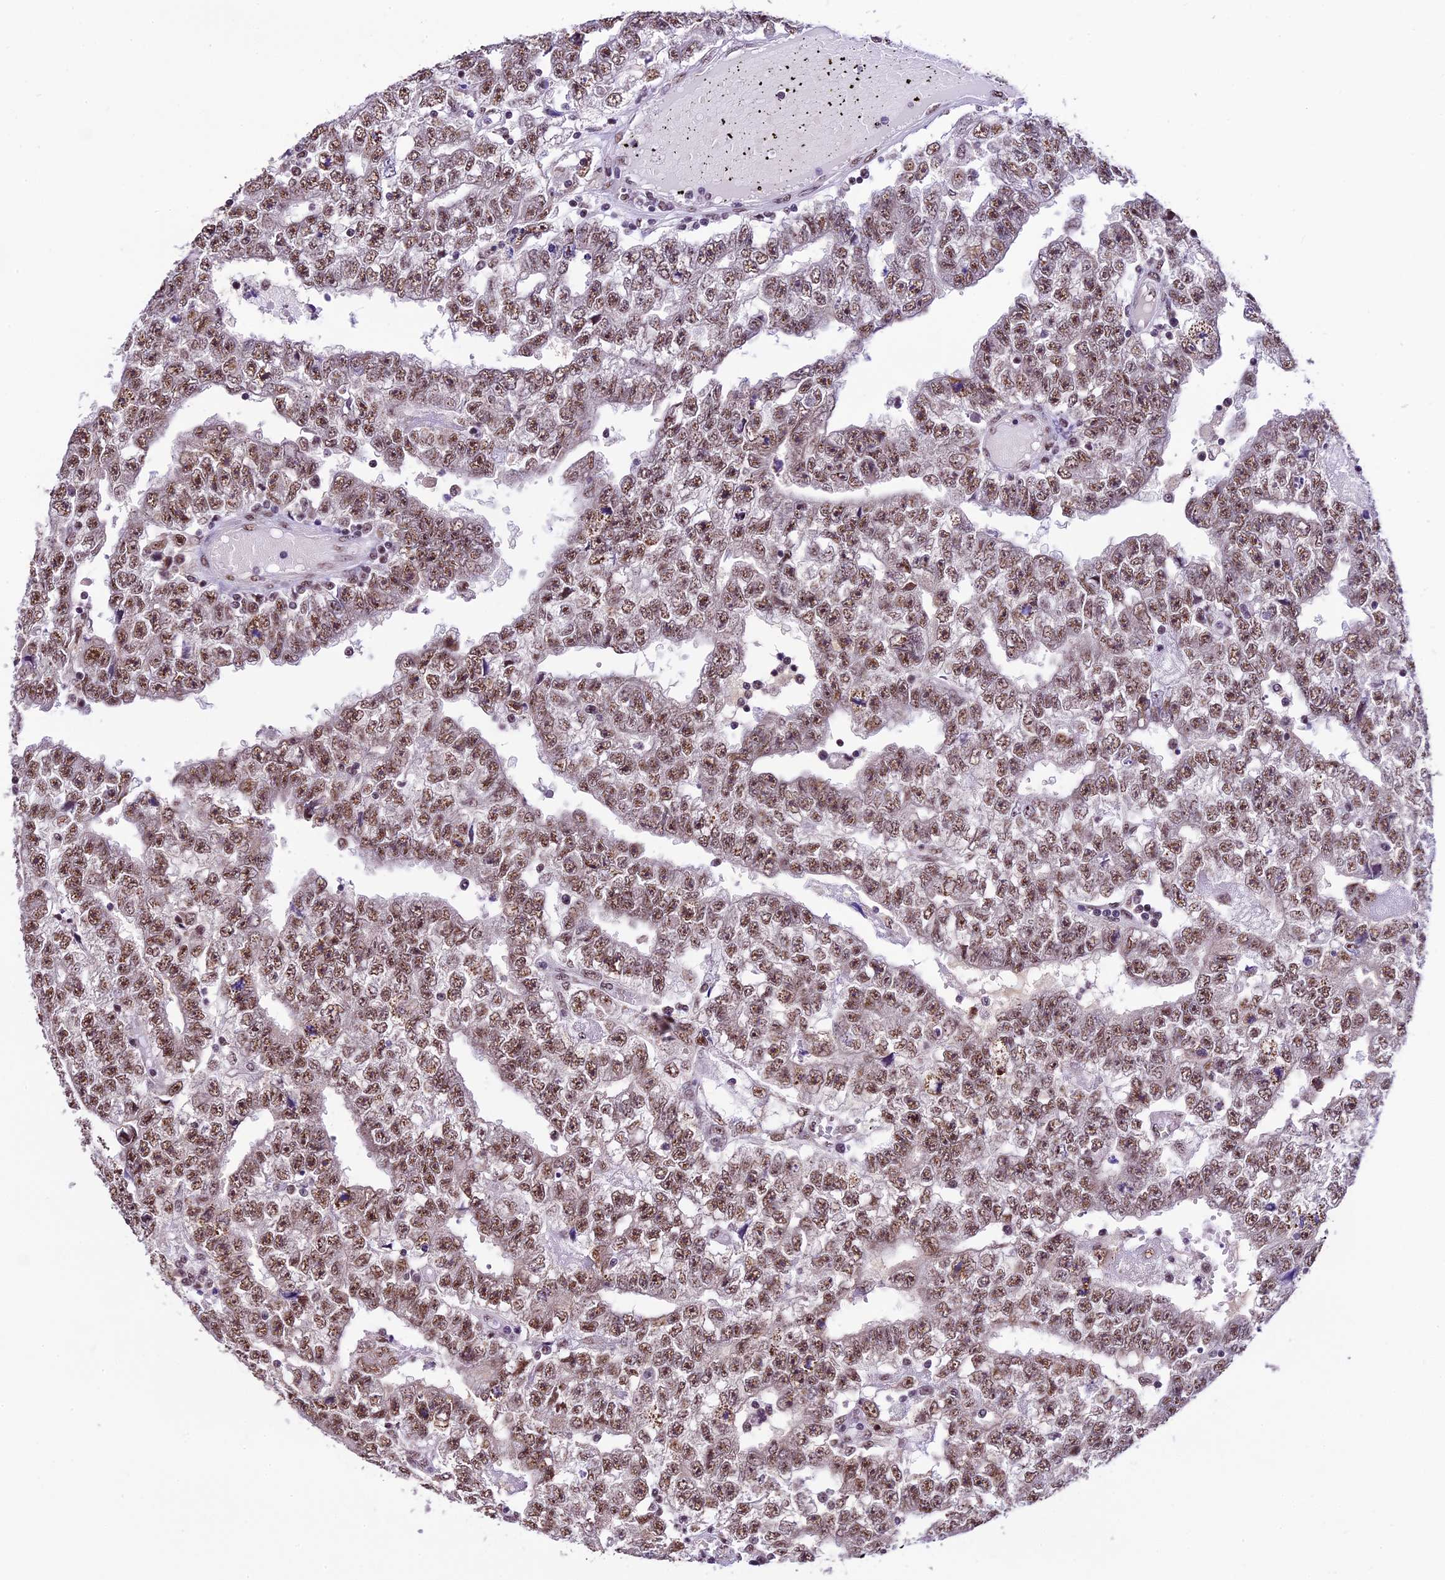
{"staining": {"intensity": "moderate", "quantity": ">75%", "location": "nuclear"}, "tissue": "testis cancer", "cell_type": "Tumor cells", "image_type": "cancer", "snomed": [{"axis": "morphology", "description": "Carcinoma, Embryonal, NOS"}, {"axis": "topography", "description": "Testis"}], "caption": "Immunohistochemistry image of neoplastic tissue: human testis embryonal carcinoma stained using IHC displays medium levels of moderate protein expression localized specifically in the nuclear of tumor cells, appearing as a nuclear brown color.", "gene": "CARS2", "patient": {"sex": "male", "age": 25}}